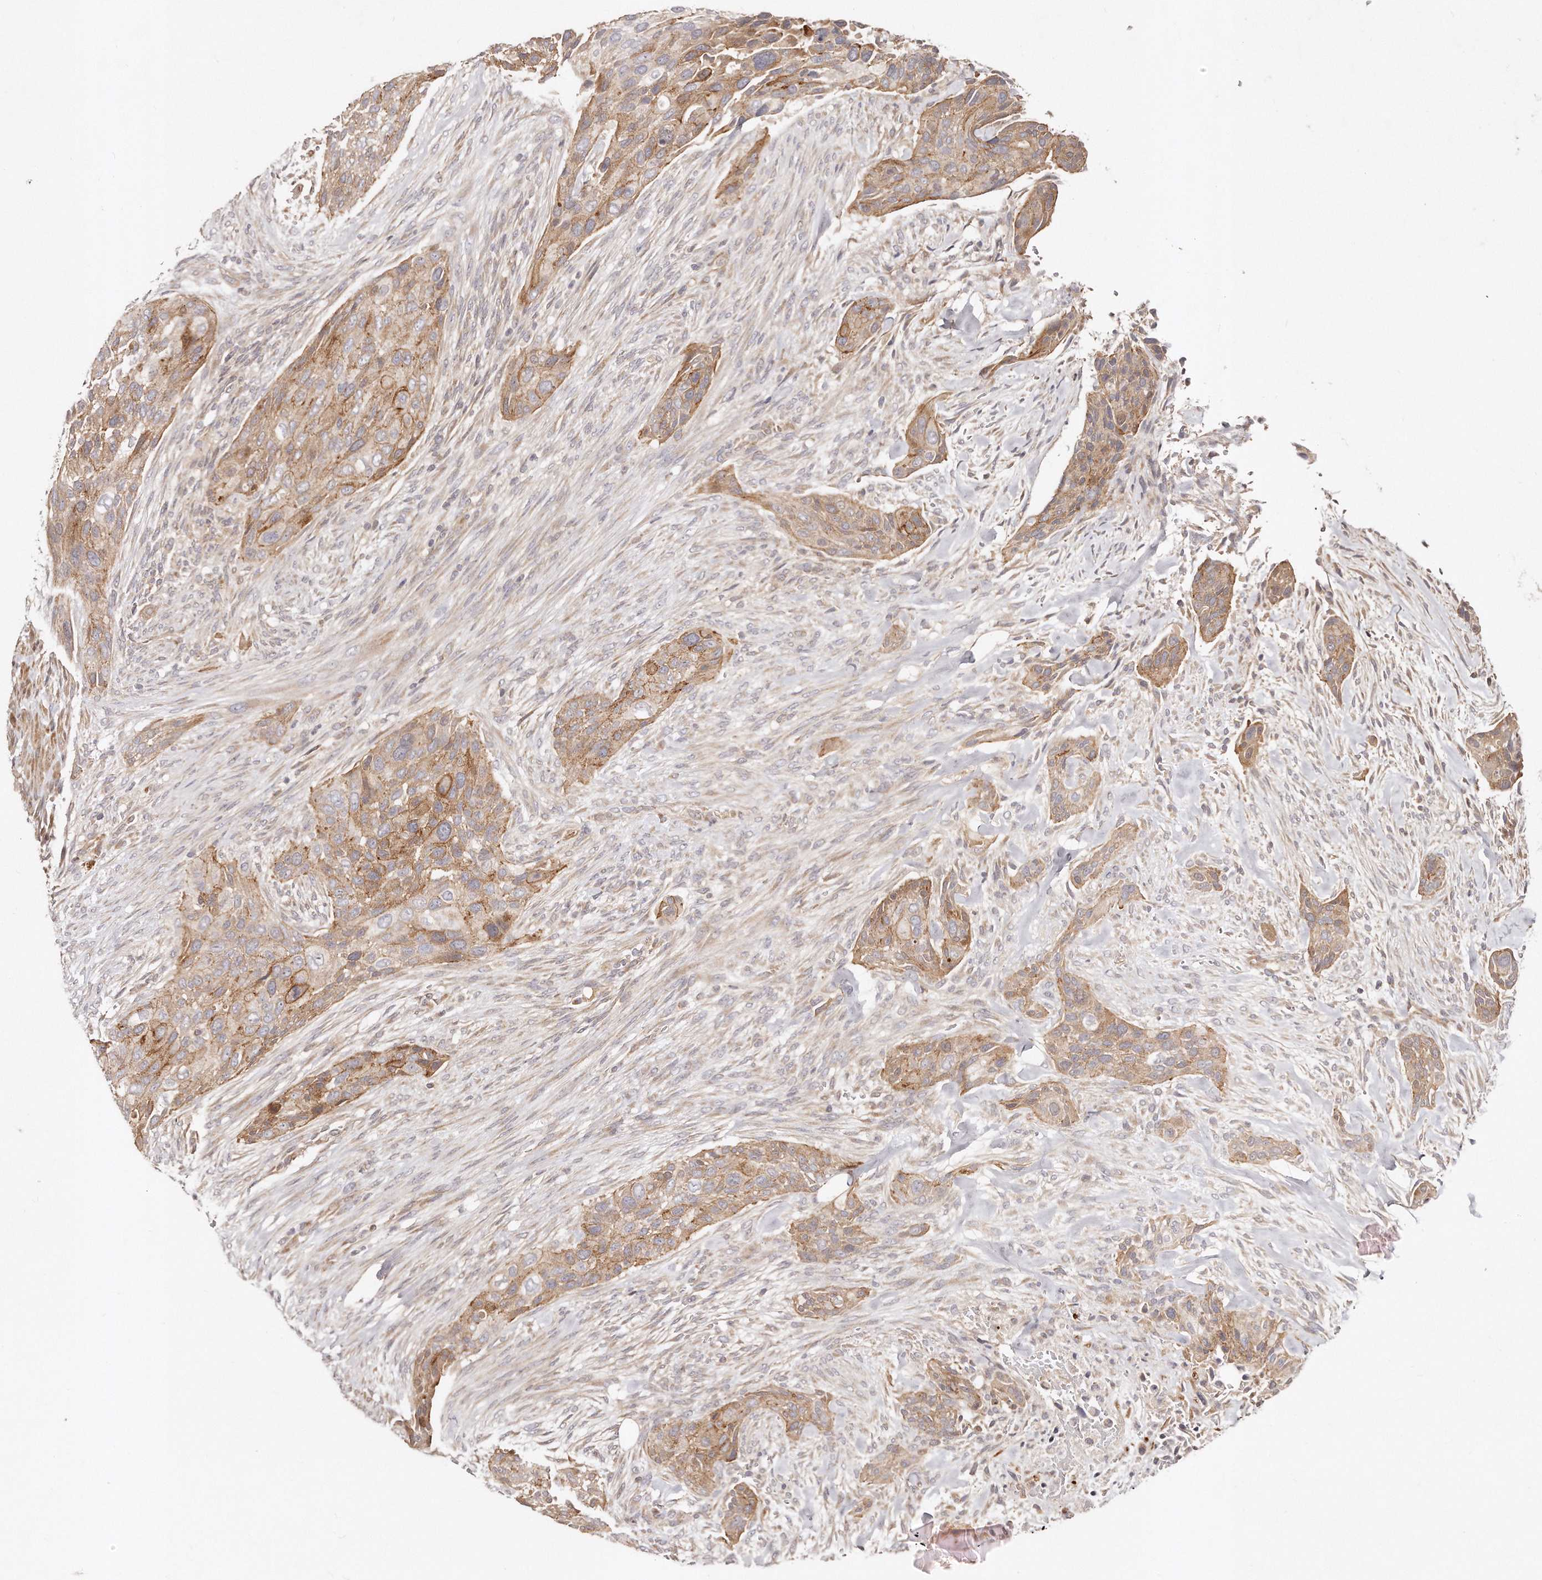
{"staining": {"intensity": "moderate", "quantity": ">75%", "location": "cytoplasmic/membranous"}, "tissue": "urothelial cancer", "cell_type": "Tumor cells", "image_type": "cancer", "snomed": [{"axis": "morphology", "description": "Urothelial carcinoma, High grade"}, {"axis": "topography", "description": "Urinary bladder"}], "caption": "Tumor cells exhibit medium levels of moderate cytoplasmic/membranous expression in about >75% of cells in urothelial cancer.", "gene": "GBP4", "patient": {"sex": "male", "age": 35}}